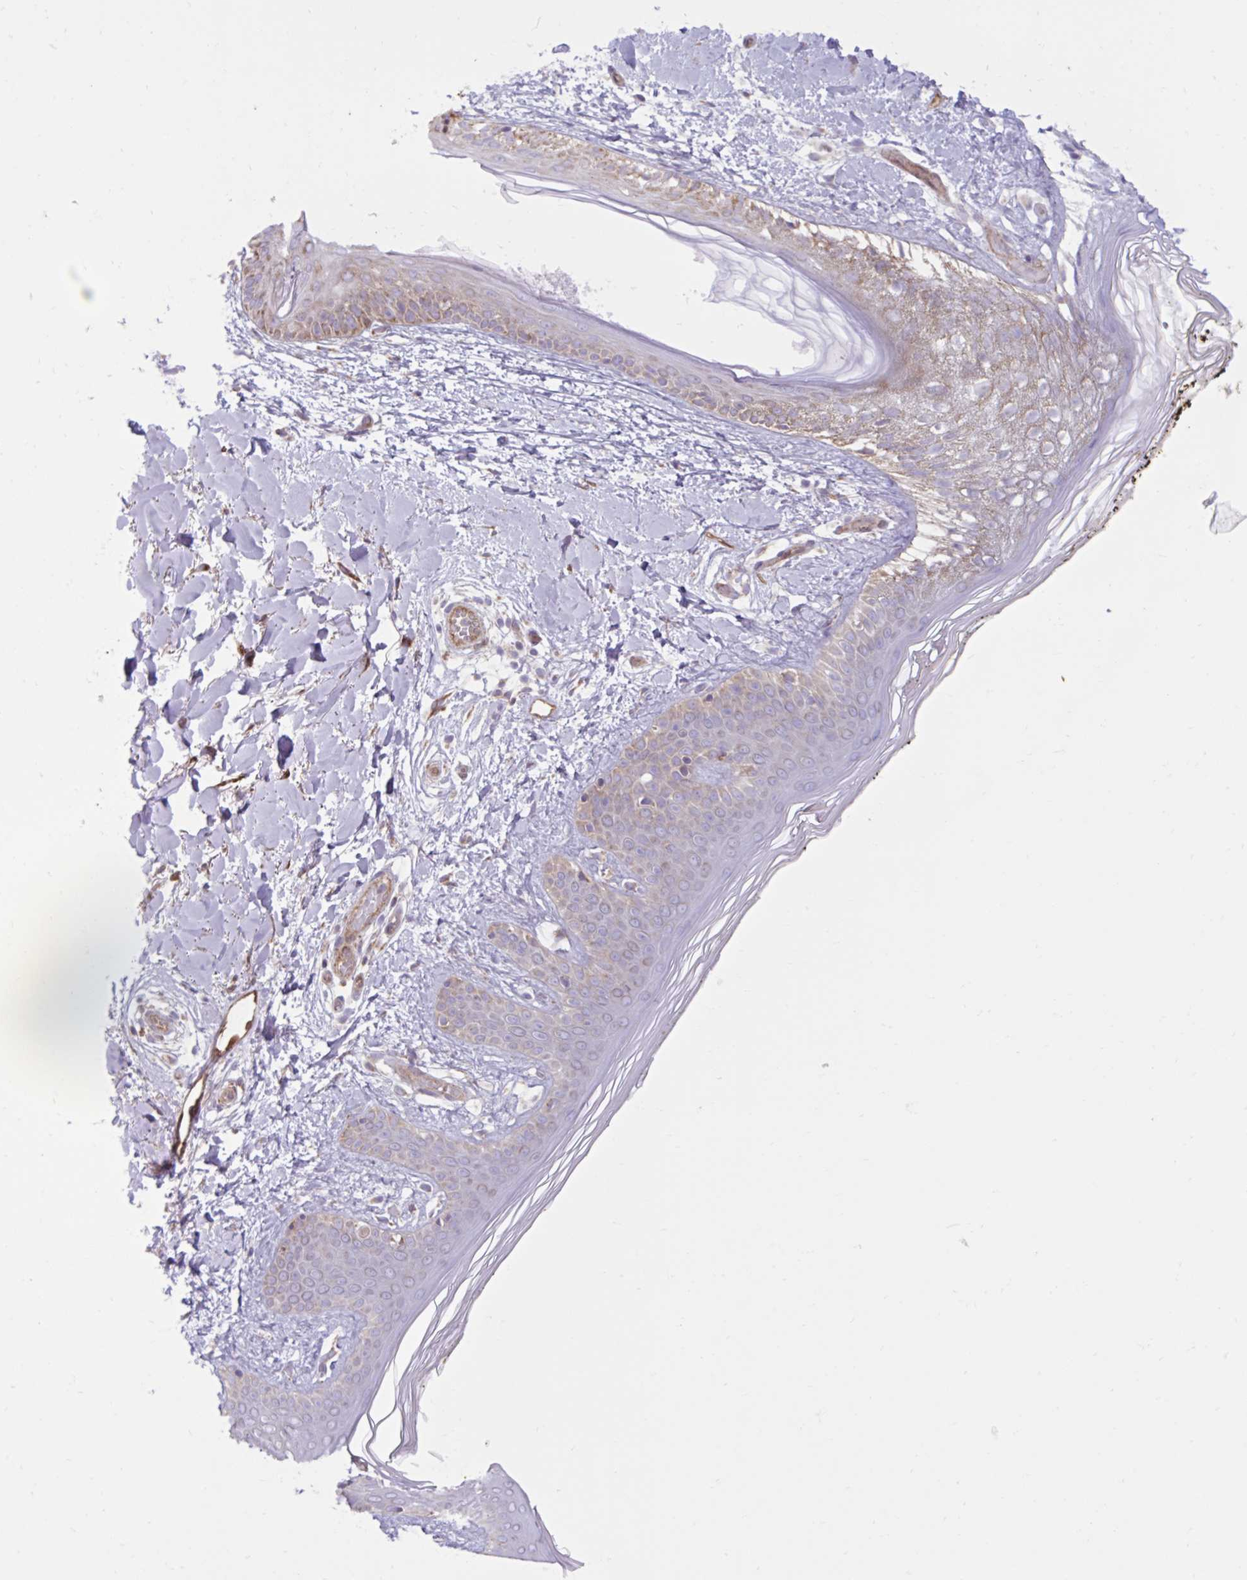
{"staining": {"intensity": "weak", "quantity": "25%-75%", "location": "cytoplasmic/membranous"}, "tissue": "skin", "cell_type": "Fibroblasts", "image_type": "normal", "snomed": [{"axis": "morphology", "description": "Normal tissue, NOS"}, {"axis": "topography", "description": "Skin"}], "caption": "Immunohistochemical staining of unremarkable human skin exhibits 25%-75% levels of weak cytoplasmic/membranous protein staining in about 25%-75% of fibroblasts.", "gene": "LIMS1", "patient": {"sex": "female", "age": 34}}